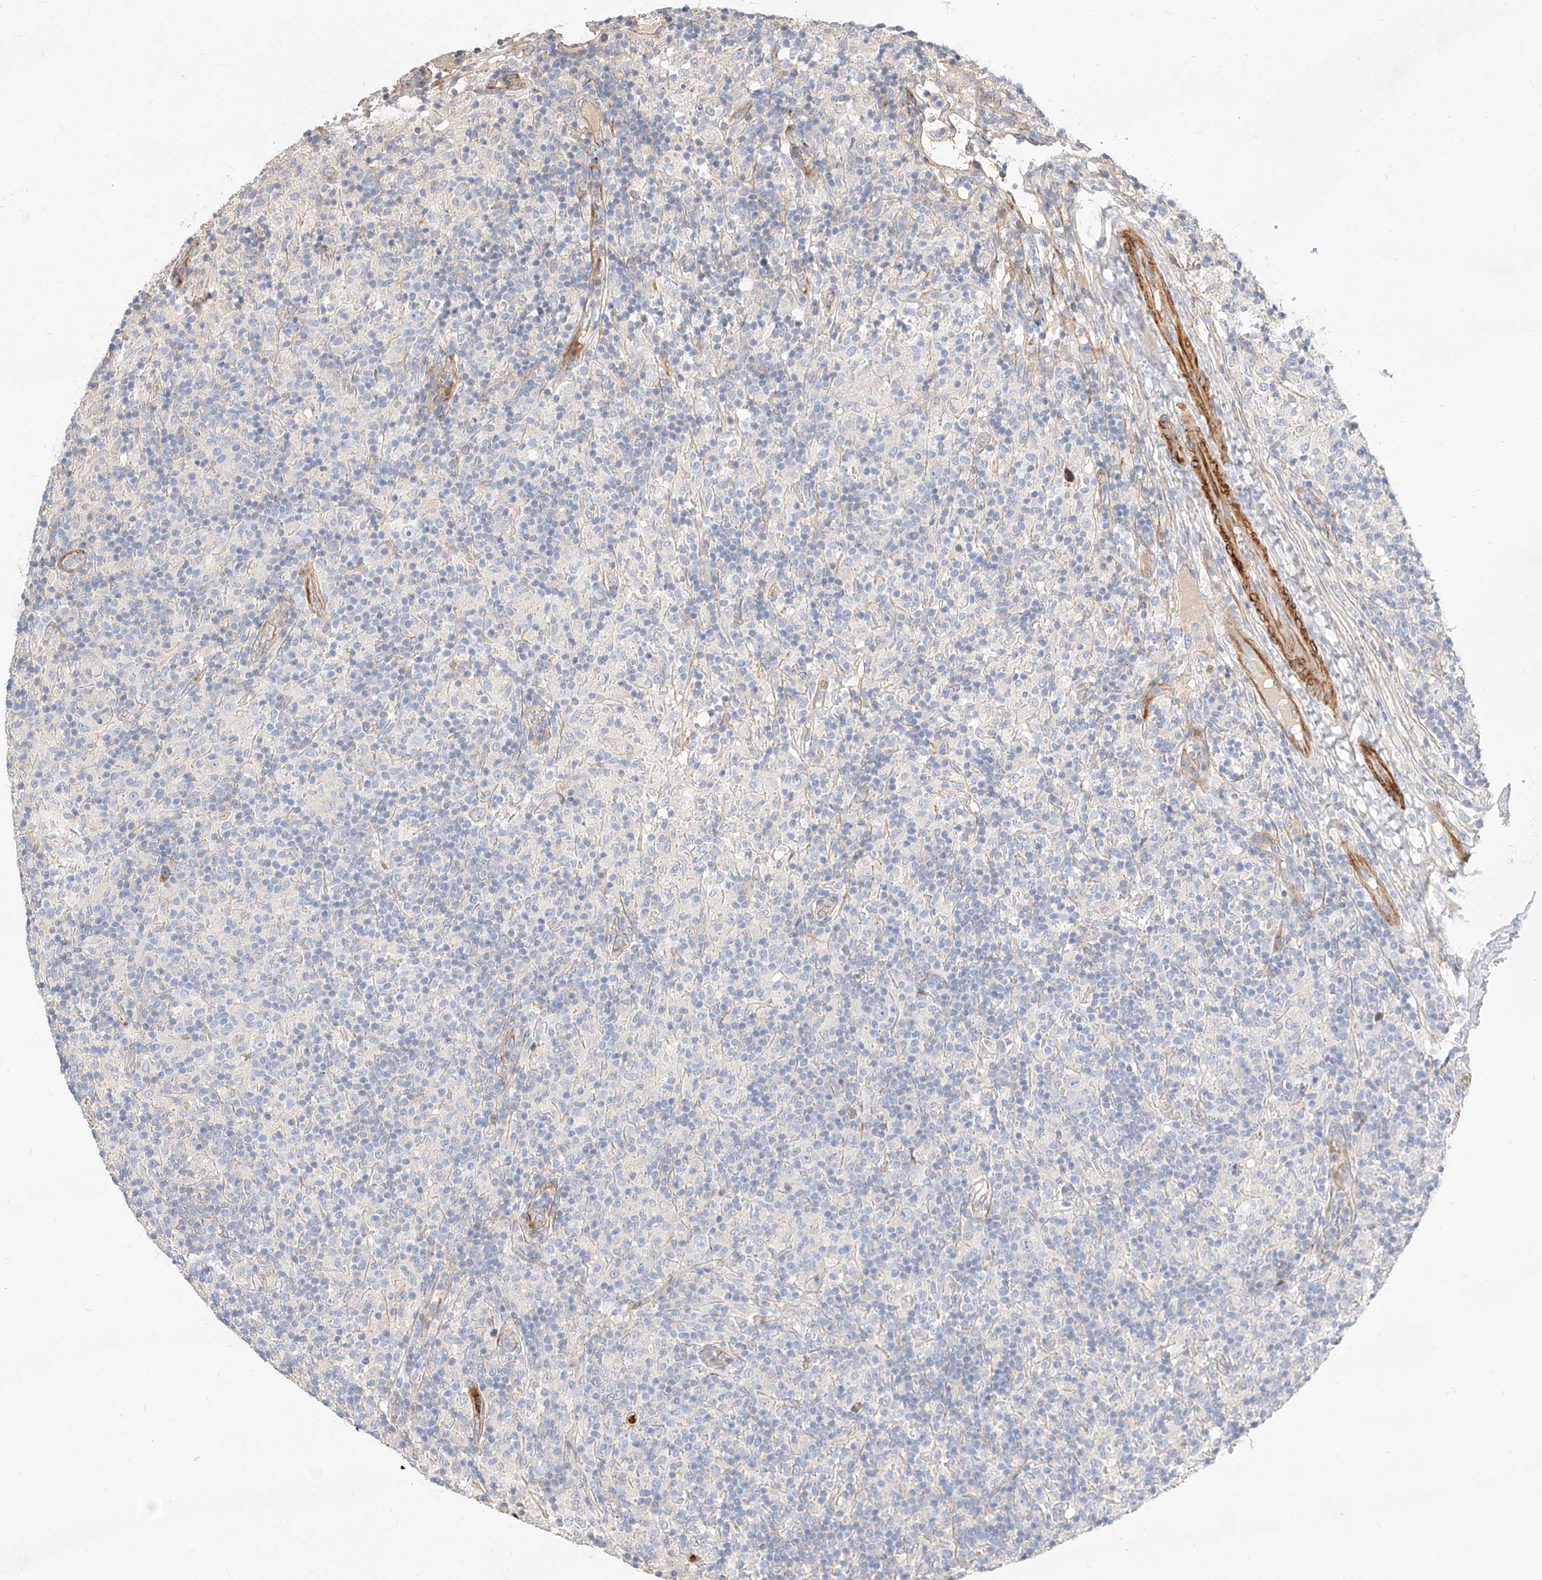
{"staining": {"intensity": "negative", "quantity": "none", "location": "none"}, "tissue": "lymphoma", "cell_type": "Tumor cells", "image_type": "cancer", "snomed": [{"axis": "morphology", "description": "Hodgkin's disease, NOS"}, {"axis": "topography", "description": "Lymph node"}], "caption": "Photomicrograph shows no significant protein positivity in tumor cells of Hodgkin's disease.", "gene": "KCNH5", "patient": {"sex": "male", "age": 70}}